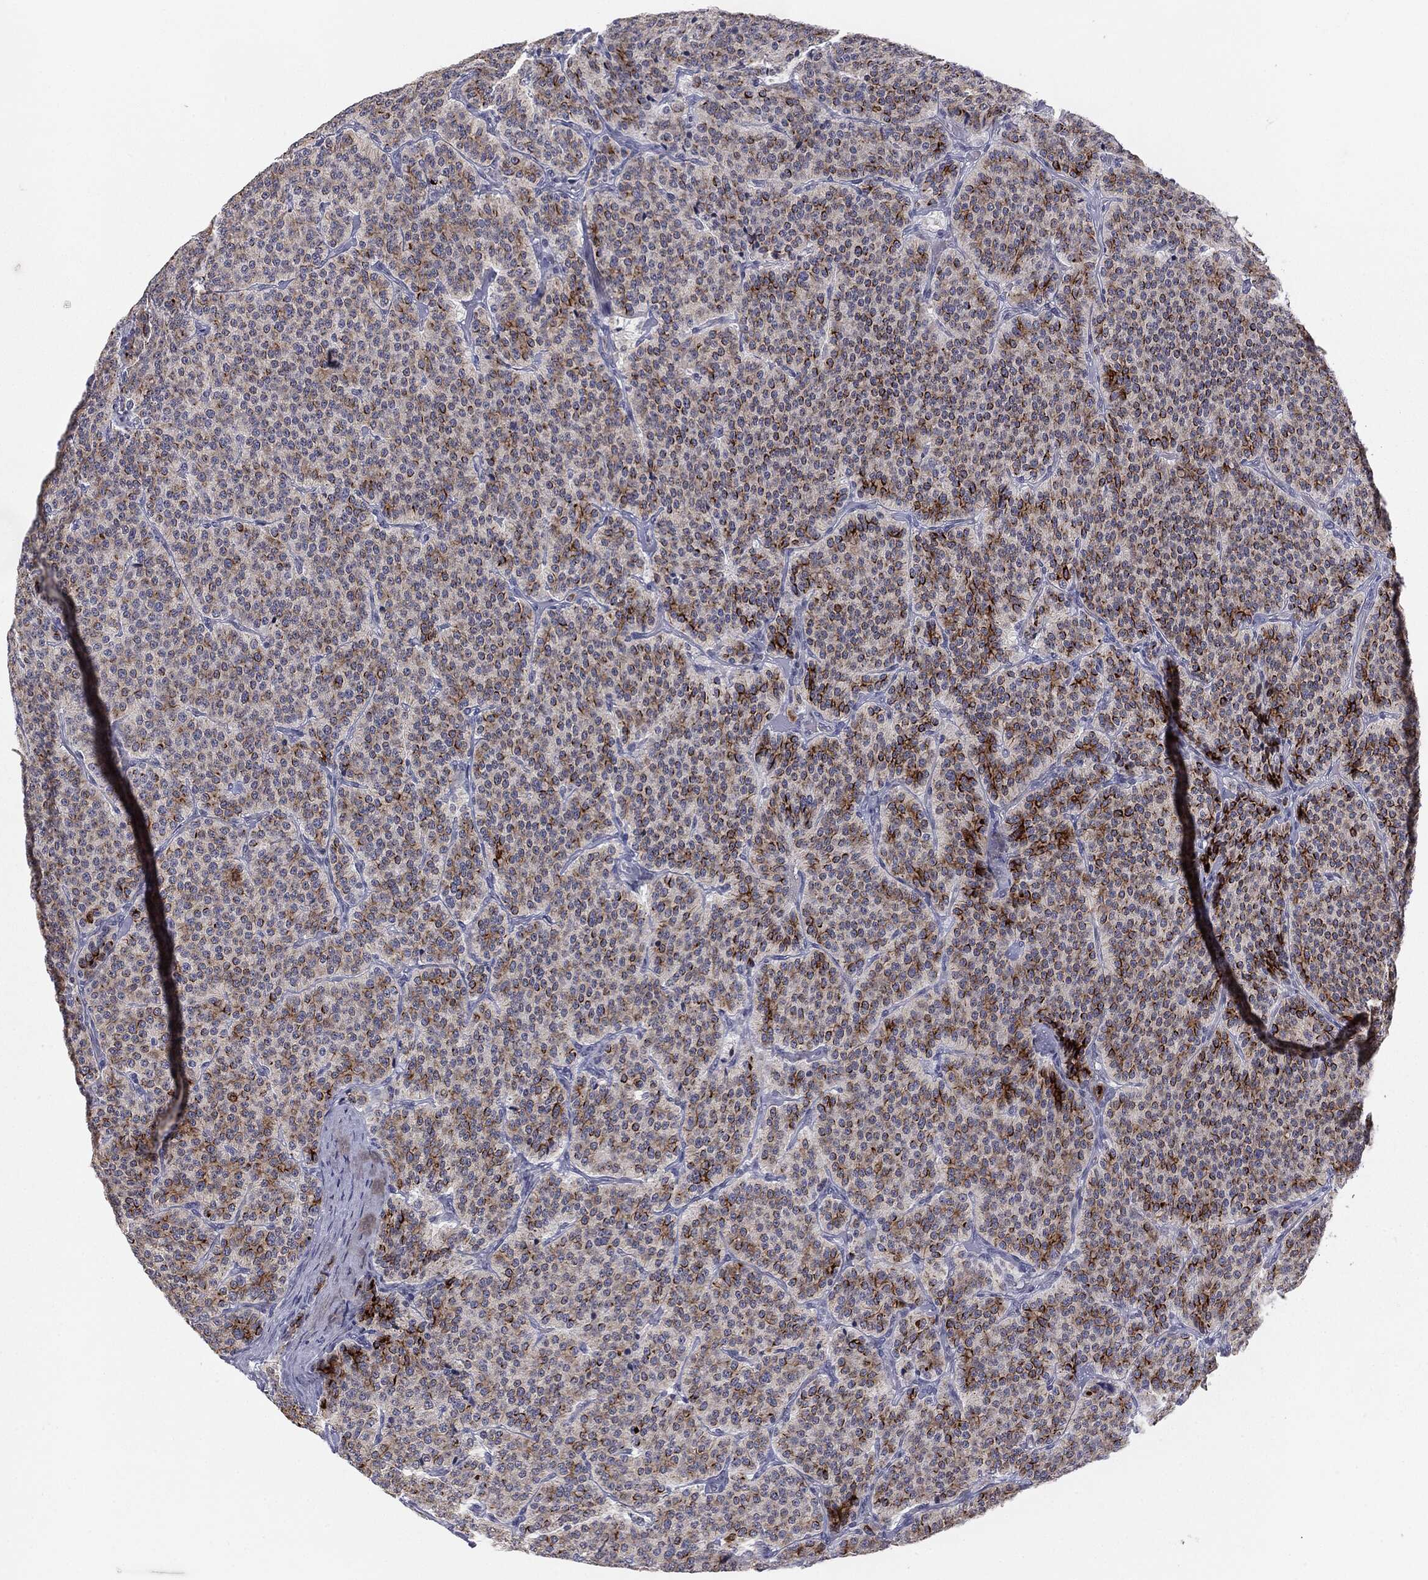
{"staining": {"intensity": "strong", "quantity": "25%-75%", "location": "cytoplasmic/membranous"}, "tissue": "carcinoid", "cell_type": "Tumor cells", "image_type": "cancer", "snomed": [{"axis": "morphology", "description": "Carcinoid, malignant, NOS"}, {"axis": "topography", "description": "Small intestine"}], "caption": "Immunohistochemical staining of human carcinoid displays strong cytoplasmic/membranous protein positivity in approximately 25%-75% of tumor cells.", "gene": "MUC1", "patient": {"sex": "female", "age": 58}}